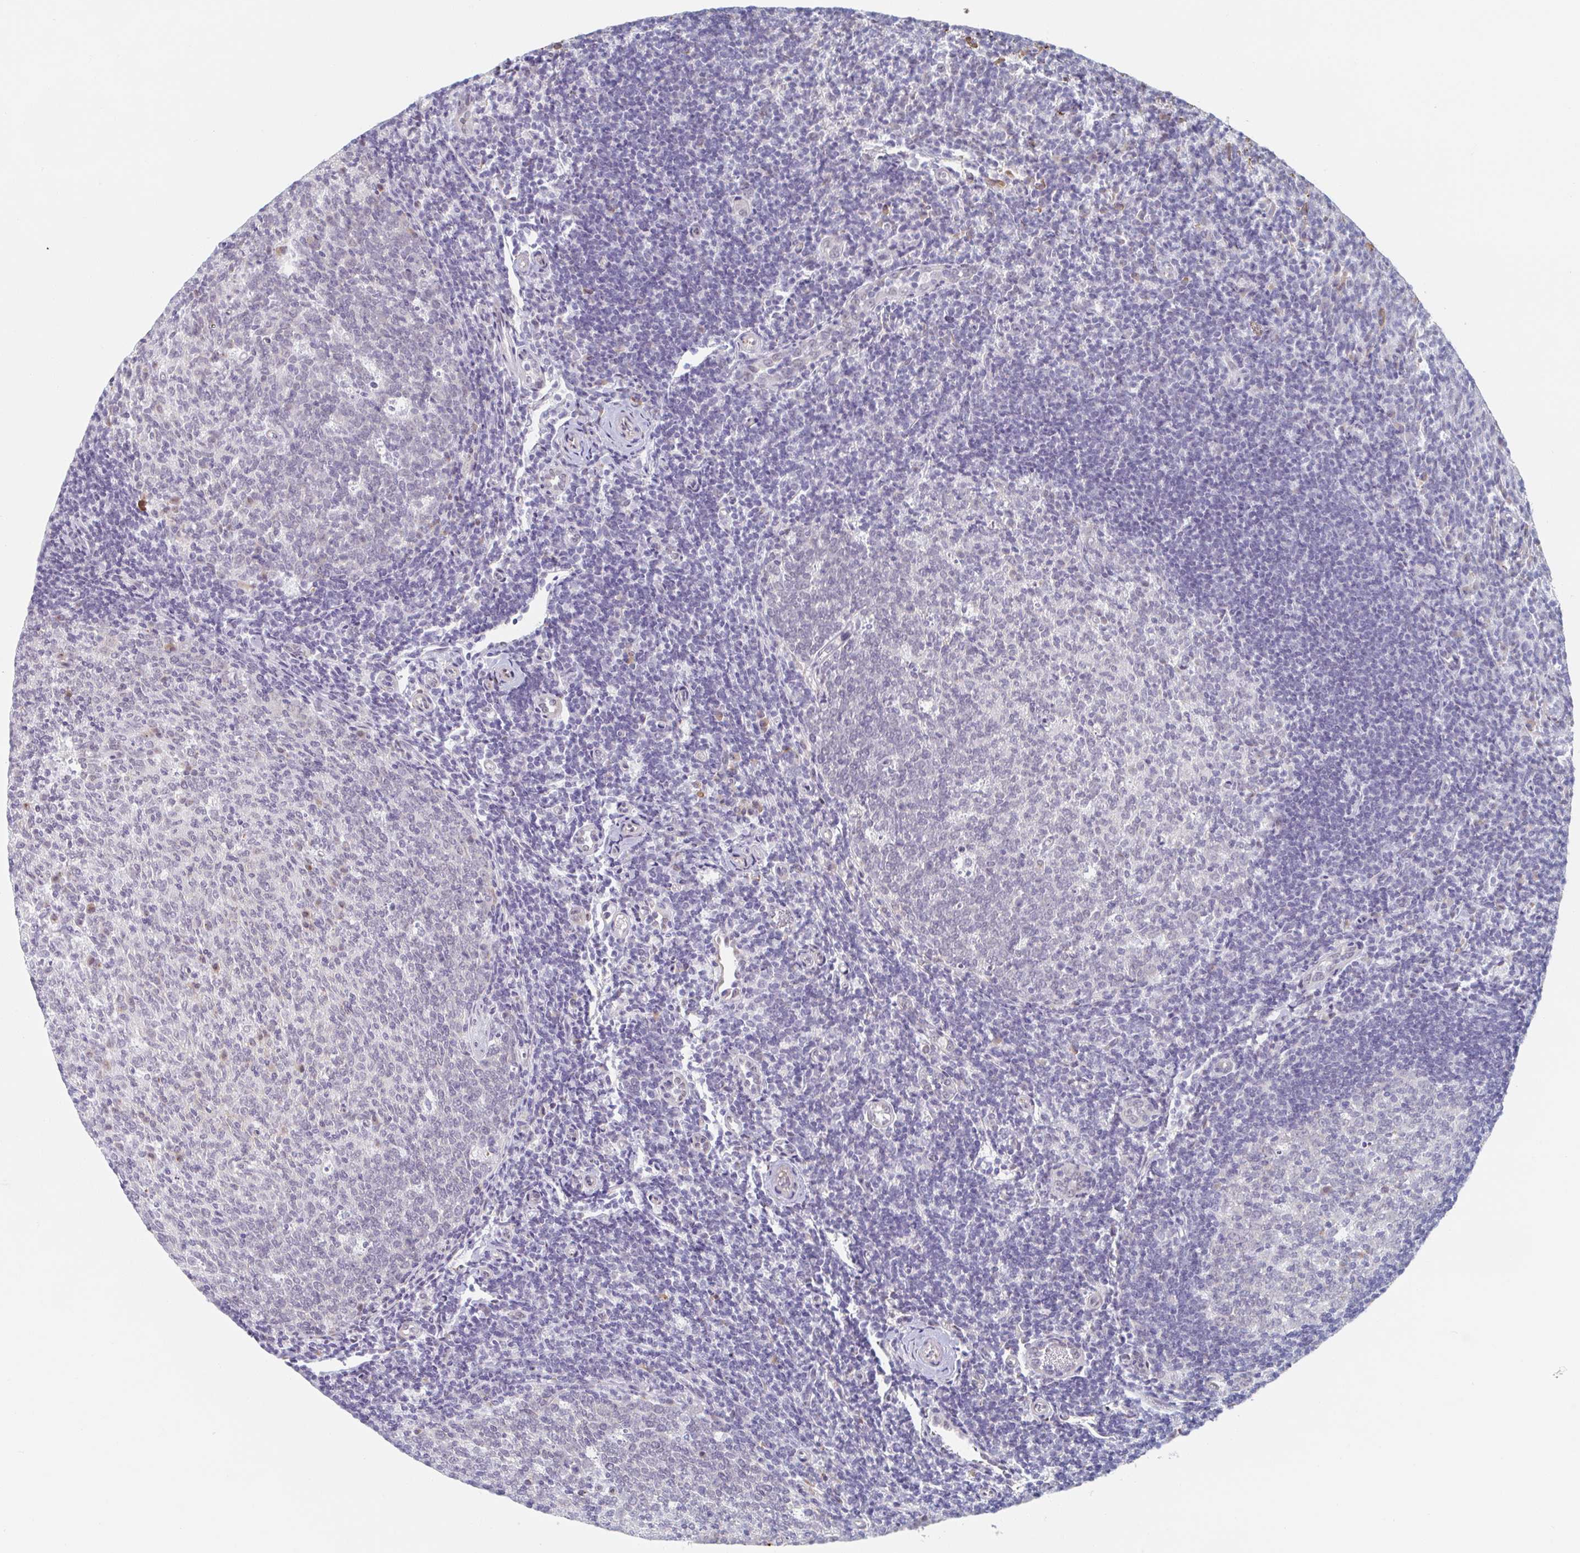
{"staining": {"intensity": "negative", "quantity": "none", "location": "none"}, "tissue": "tonsil", "cell_type": "Germinal center cells", "image_type": "normal", "snomed": [{"axis": "morphology", "description": "Normal tissue, NOS"}, {"axis": "topography", "description": "Tonsil"}], "caption": "The micrograph shows no staining of germinal center cells in normal tonsil.", "gene": "RAB5IF", "patient": {"sex": "female", "age": 10}}